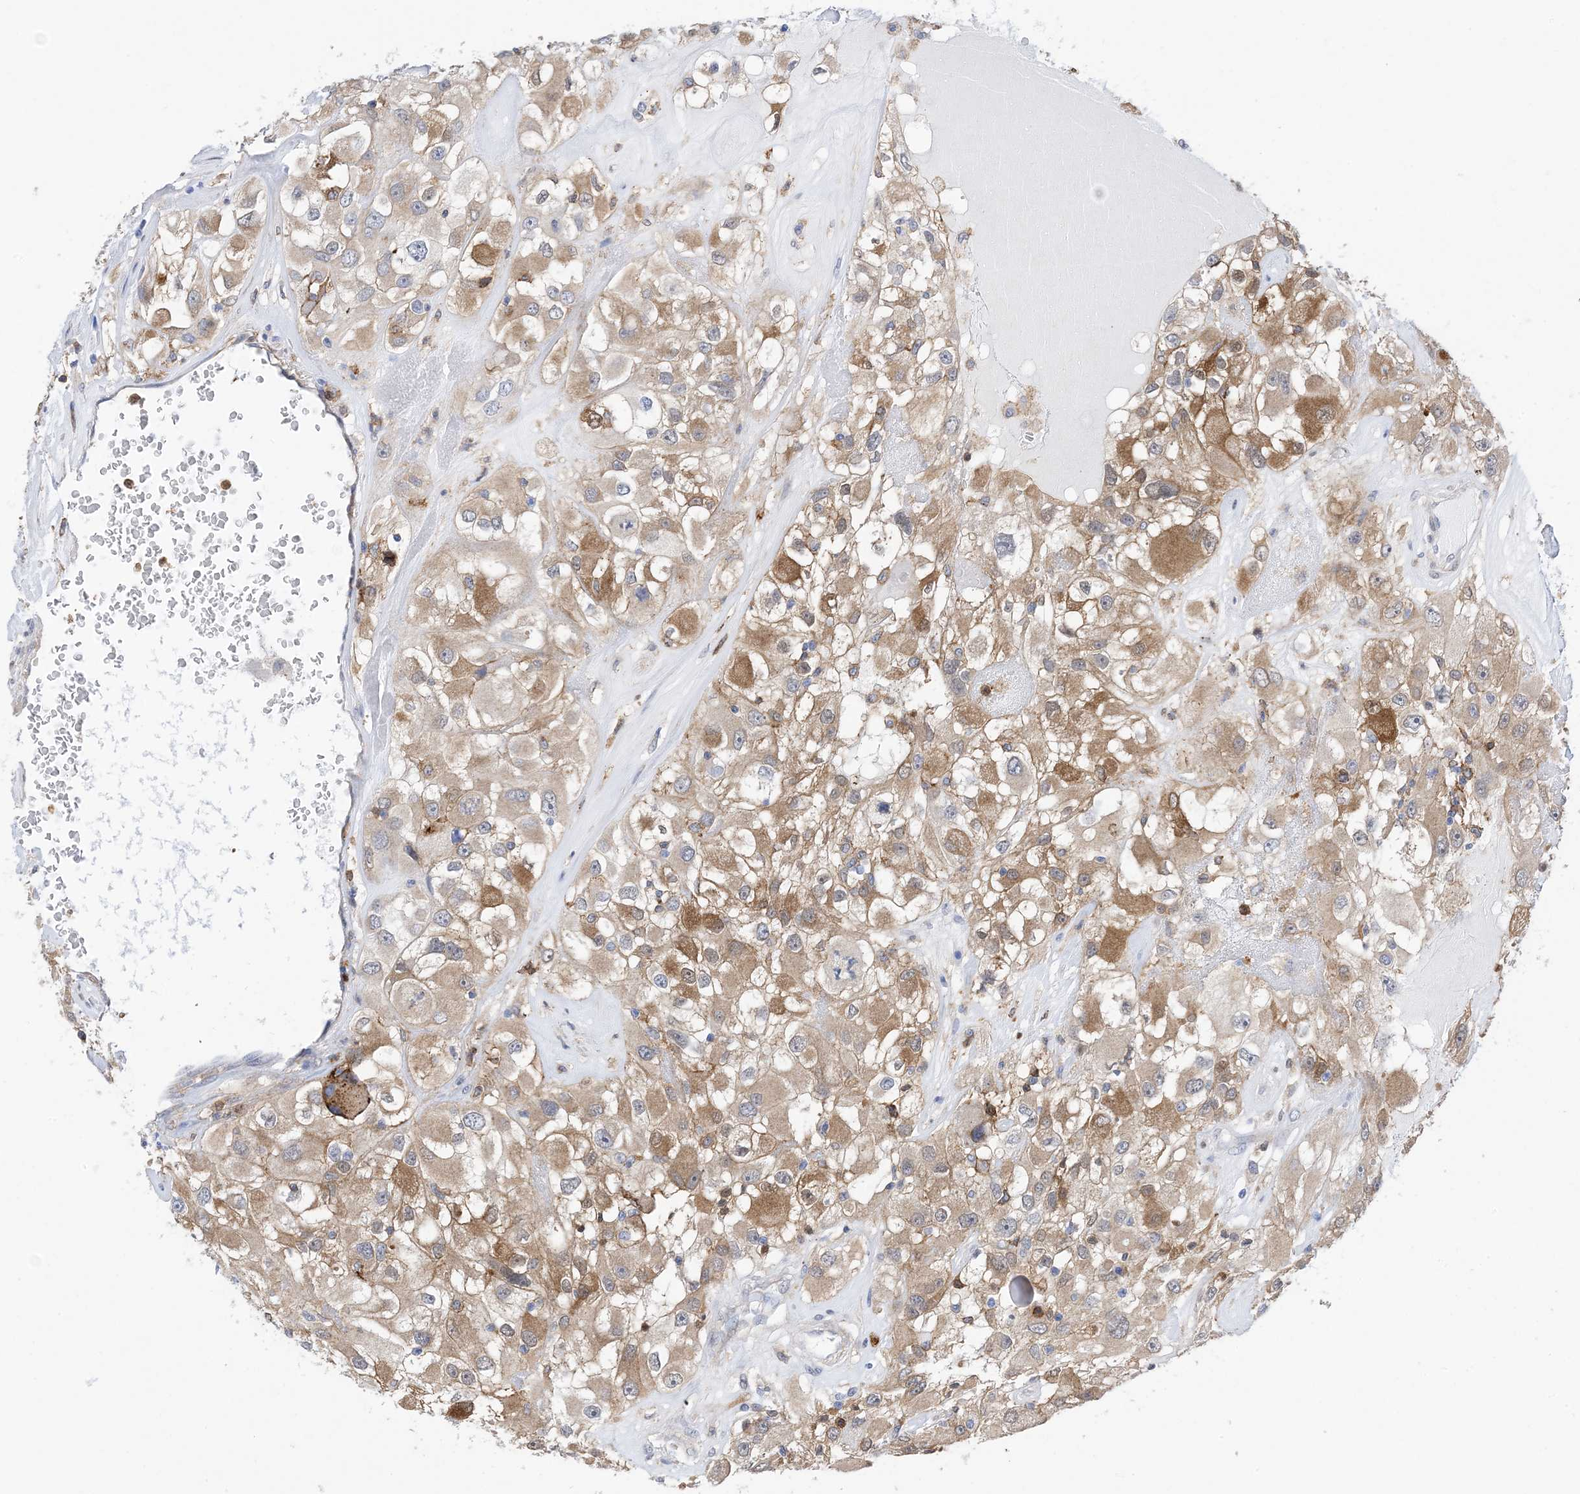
{"staining": {"intensity": "moderate", "quantity": ">75%", "location": "cytoplasmic/membranous"}, "tissue": "renal cancer", "cell_type": "Tumor cells", "image_type": "cancer", "snomed": [{"axis": "morphology", "description": "Adenocarcinoma, NOS"}, {"axis": "topography", "description": "Kidney"}], "caption": "Protein positivity by immunohistochemistry (IHC) reveals moderate cytoplasmic/membranous positivity in approximately >75% of tumor cells in renal cancer. (Brightfield microscopy of DAB IHC at high magnification).", "gene": "ANXA1", "patient": {"sex": "female", "age": 52}}